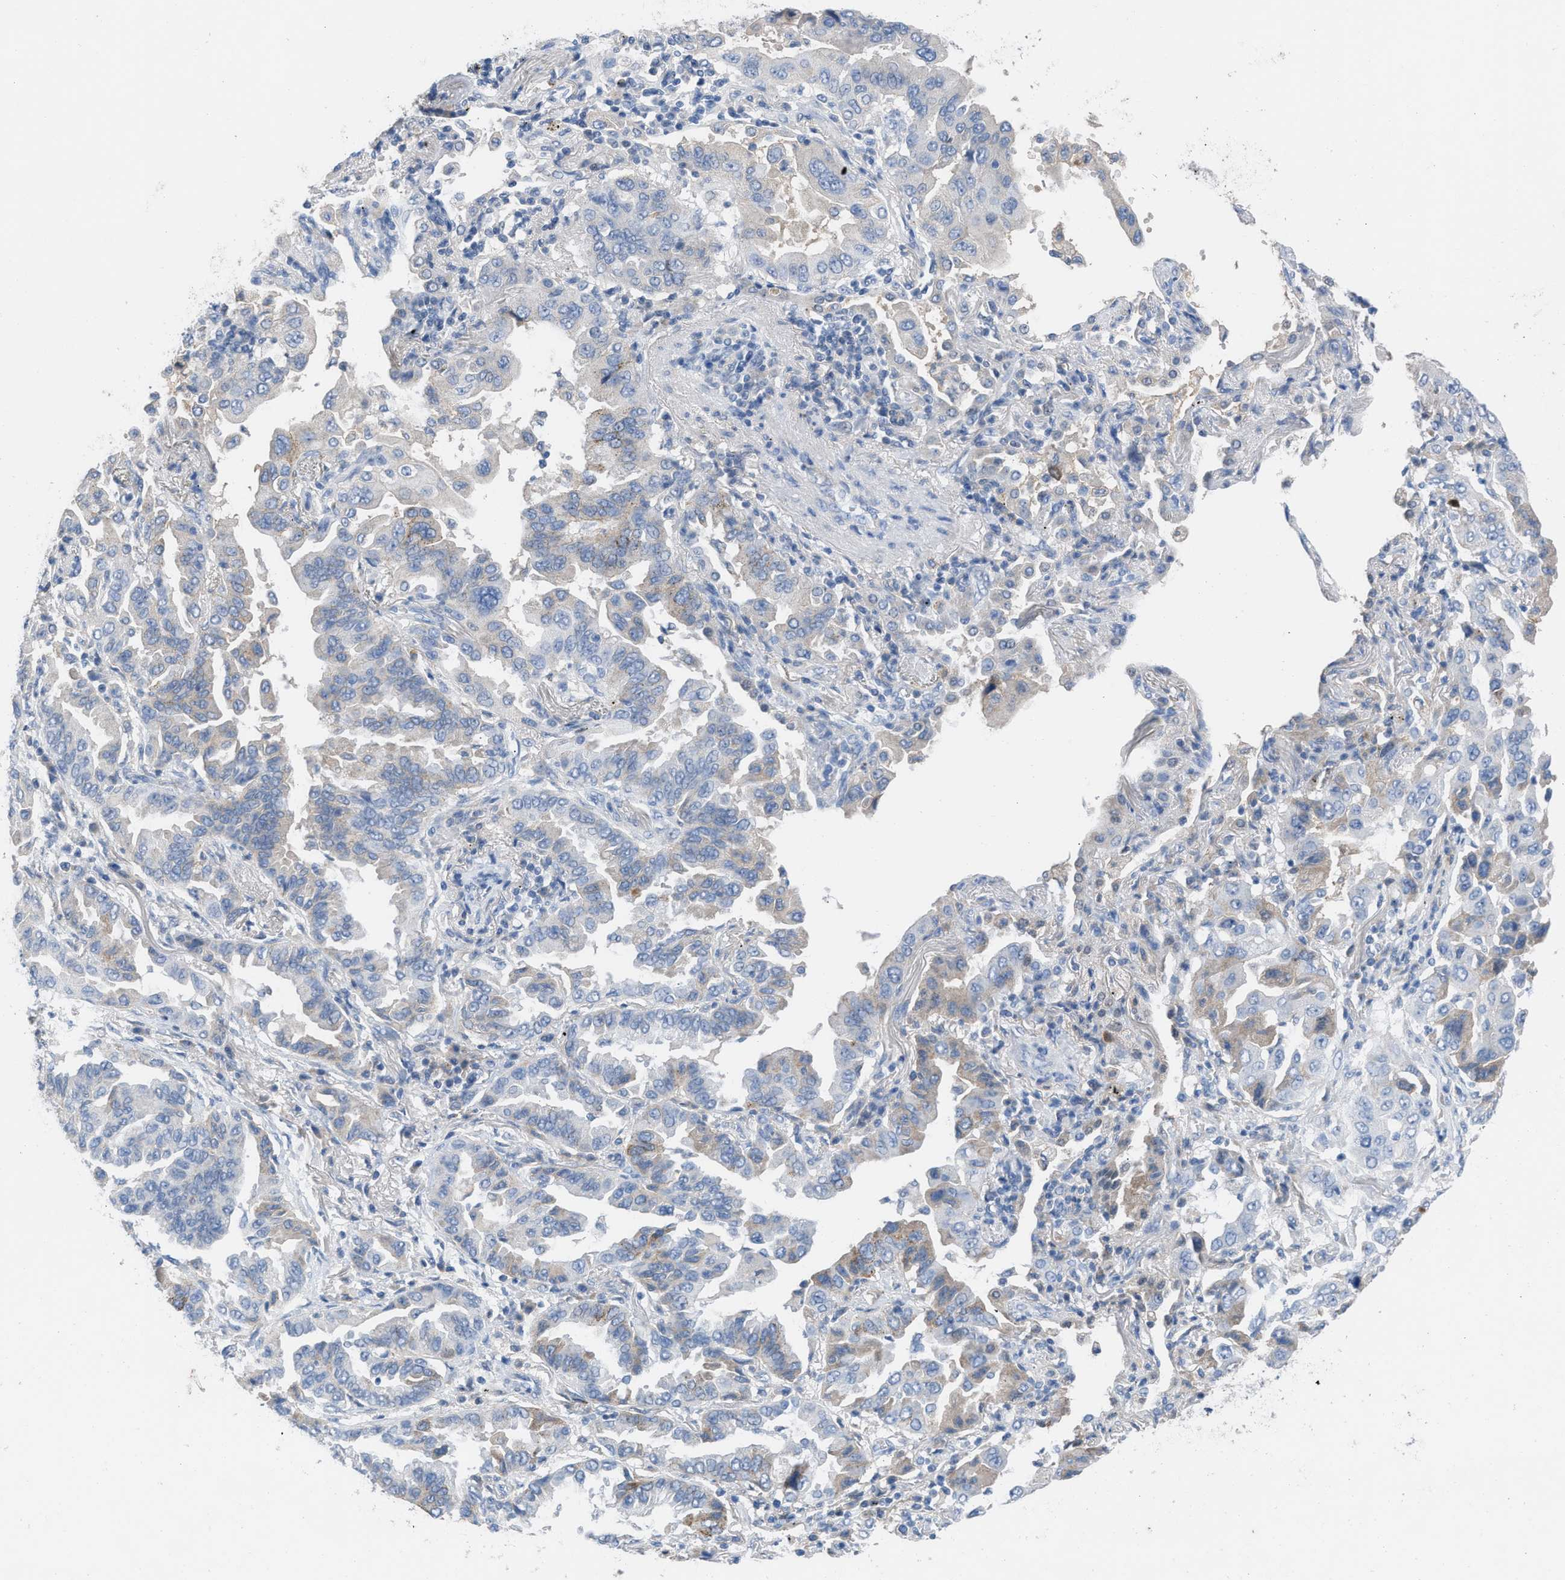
{"staining": {"intensity": "weak", "quantity": "<25%", "location": "cytoplasmic/membranous"}, "tissue": "lung cancer", "cell_type": "Tumor cells", "image_type": "cancer", "snomed": [{"axis": "morphology", "description": "Adenocarcinoma, NOS"}, {"axis": "topography", "description": "Lung"}], "caption": "A high-resolution micrograph shows immunohistochemistry (IHC) staining of lung cancer, which reveals no significant expression in tumor cells.", "gene": "HPX", "patient": {"sex": "female", "age": 65}}